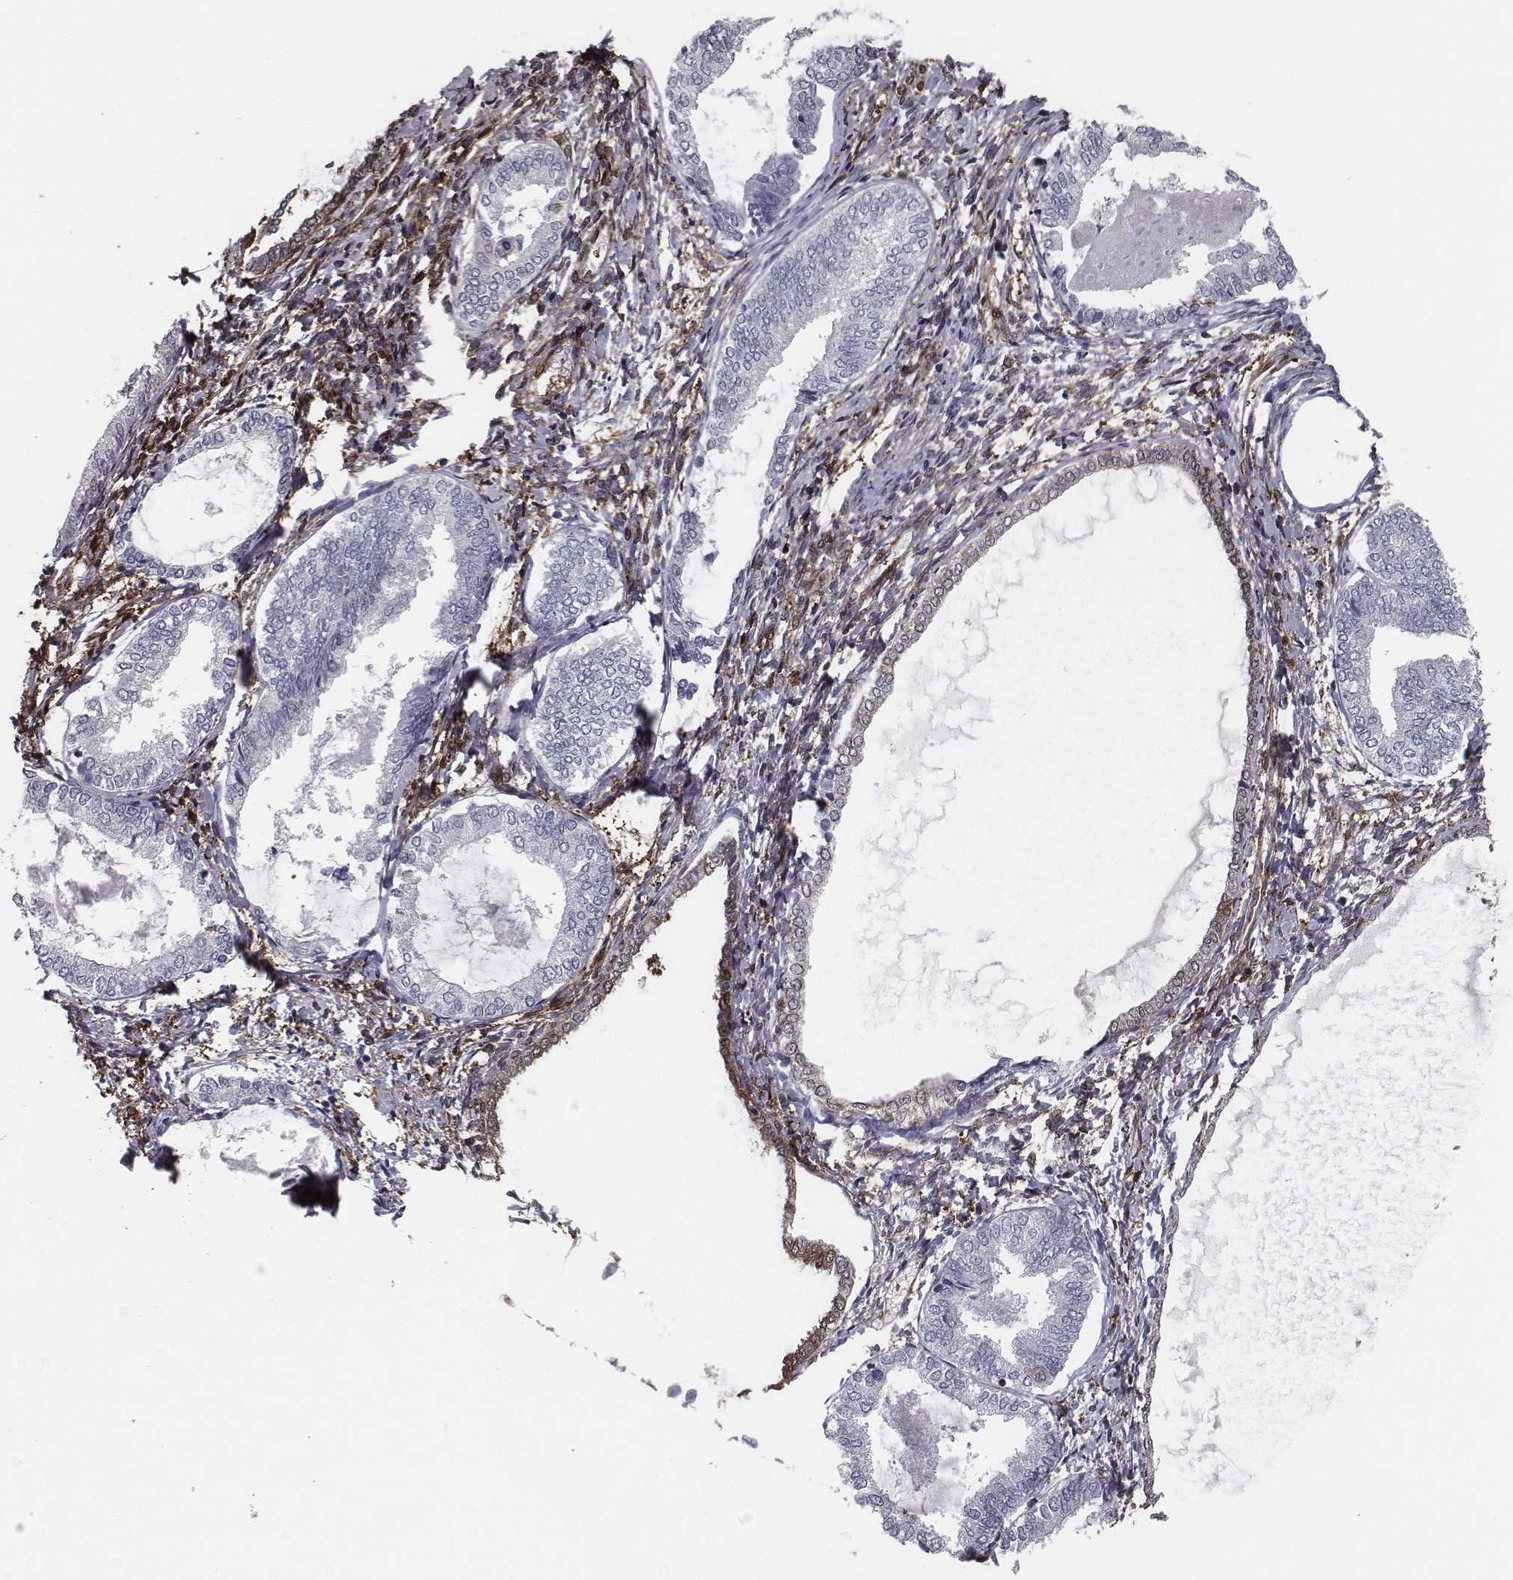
{"staining": {"intensity": "negative", "quantity": "none", "location": "none"}, "tissue": "endometrial cancer", "cell_type": "Tumor cells", "image_type": "cancer", "snomed": [{"axis": "morphology", "description": "Adenocarcinoma, NOS"}, {"axis": "topography", "description": "Endometrium"}], "caption": "This histopathology image is of endometrial cancer (adenocarcinoma) stained with immunohistochemistry to label a protein in brown with the nuclei are counter-stained blue. There is no positivity in tumor cells. (DAB (3,3'-diaminobenzidine) IHC visualized using brightfield microscopy, high magnification).", "gene": "ISYNA1", "patient": {"sex": "female", "age": 68}}